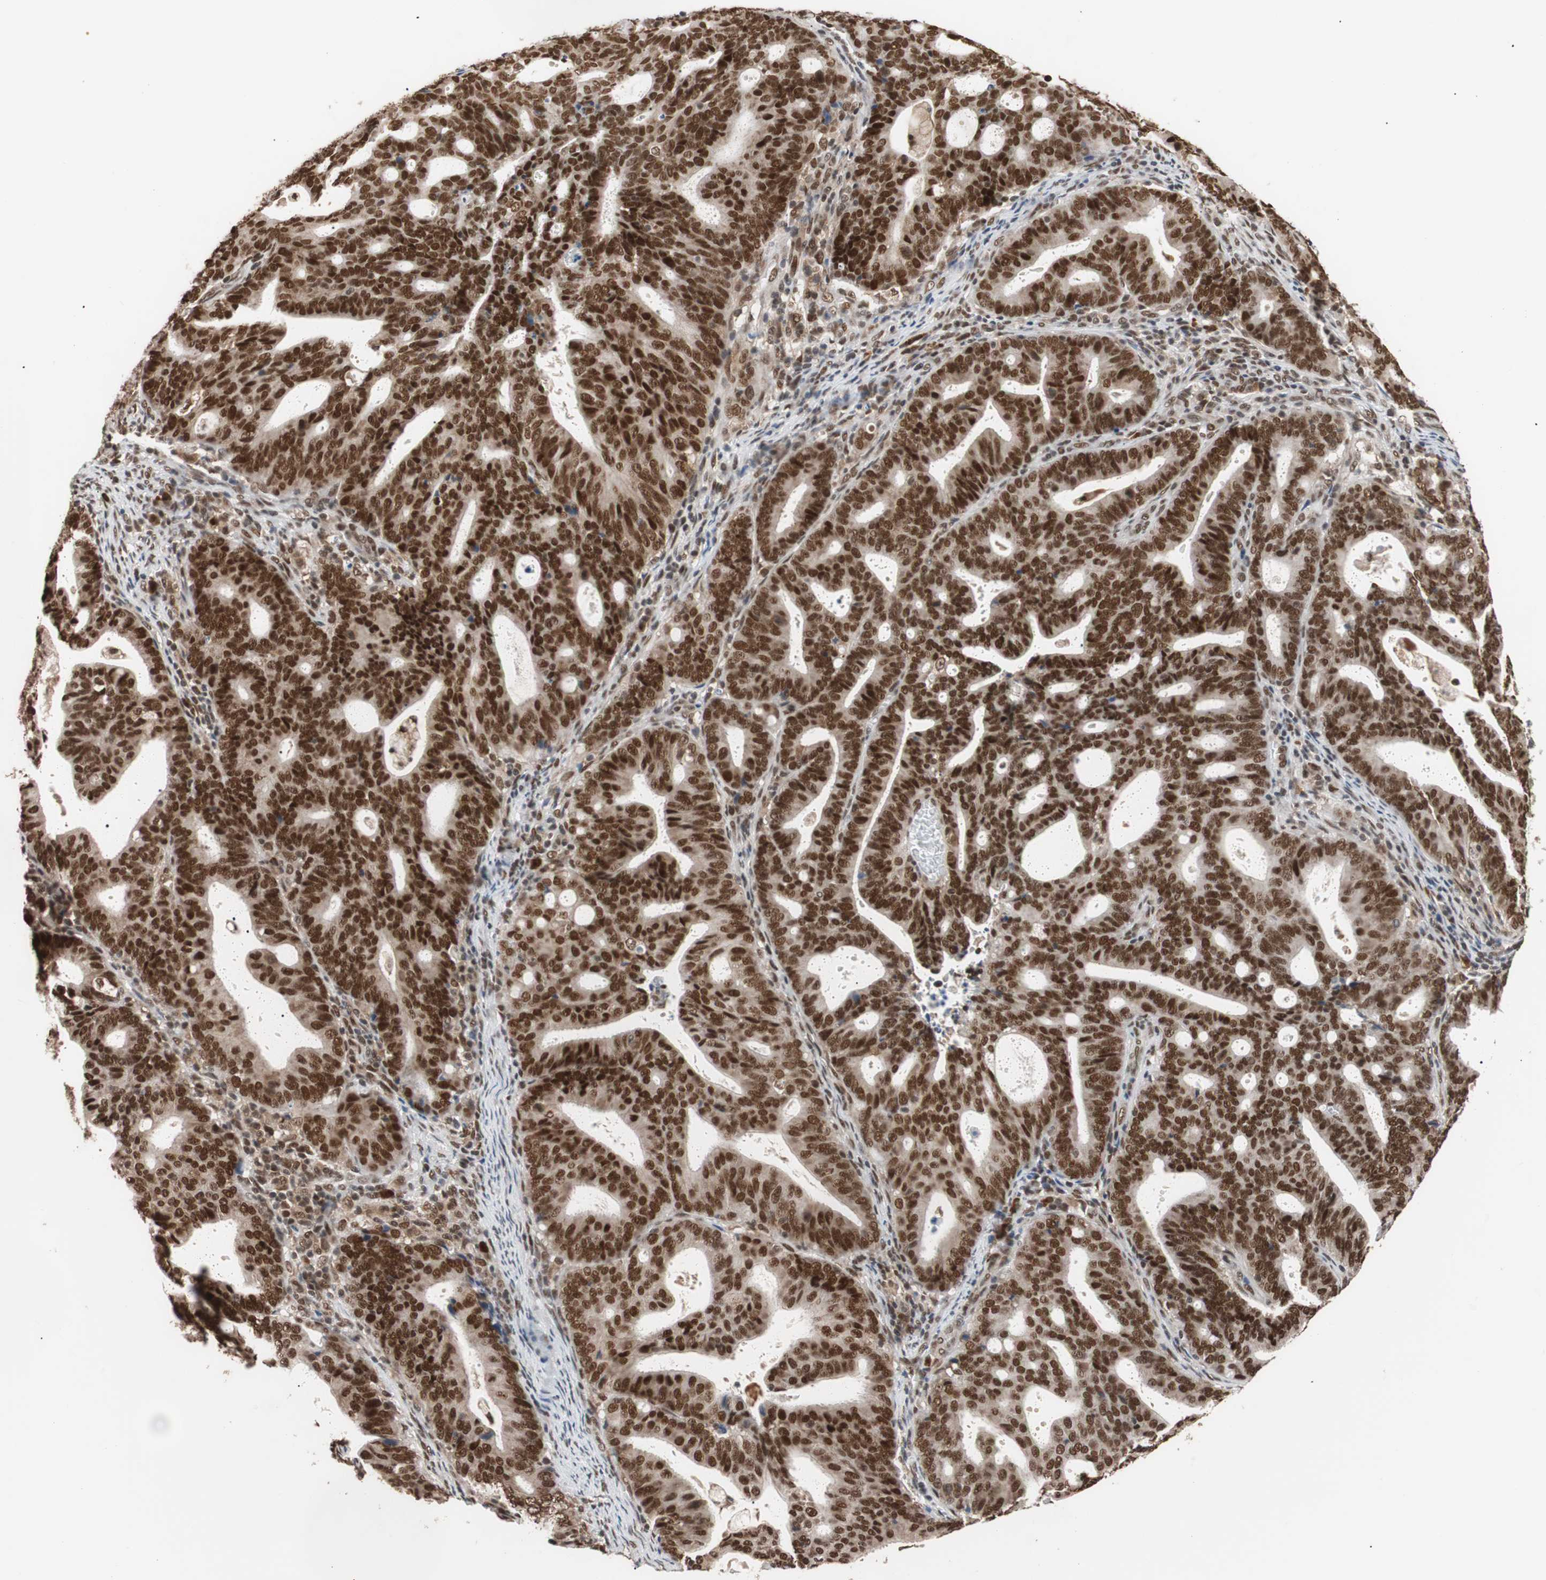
{"staining": {"intensity": "strong", "quantity": ">75%", "location": "nuclear"}, "tissue": "endometrial cancer", "cell_type": "Tumor cells", "image_type": "cancer", "snomed": [{"axis": "morphology", "description": "Adenocarcinoma, NOS"}, {"axis": "topography", "description": "Uterus"}], "caption": "A histopathology image showing strong nuclear staining in approximately >75% of tumor cells in endometrial cancer, as visualized by brown immunohistochemical staining.", "gene": "CHAMP1", "patient": {"sex": "female", "age": 83}}